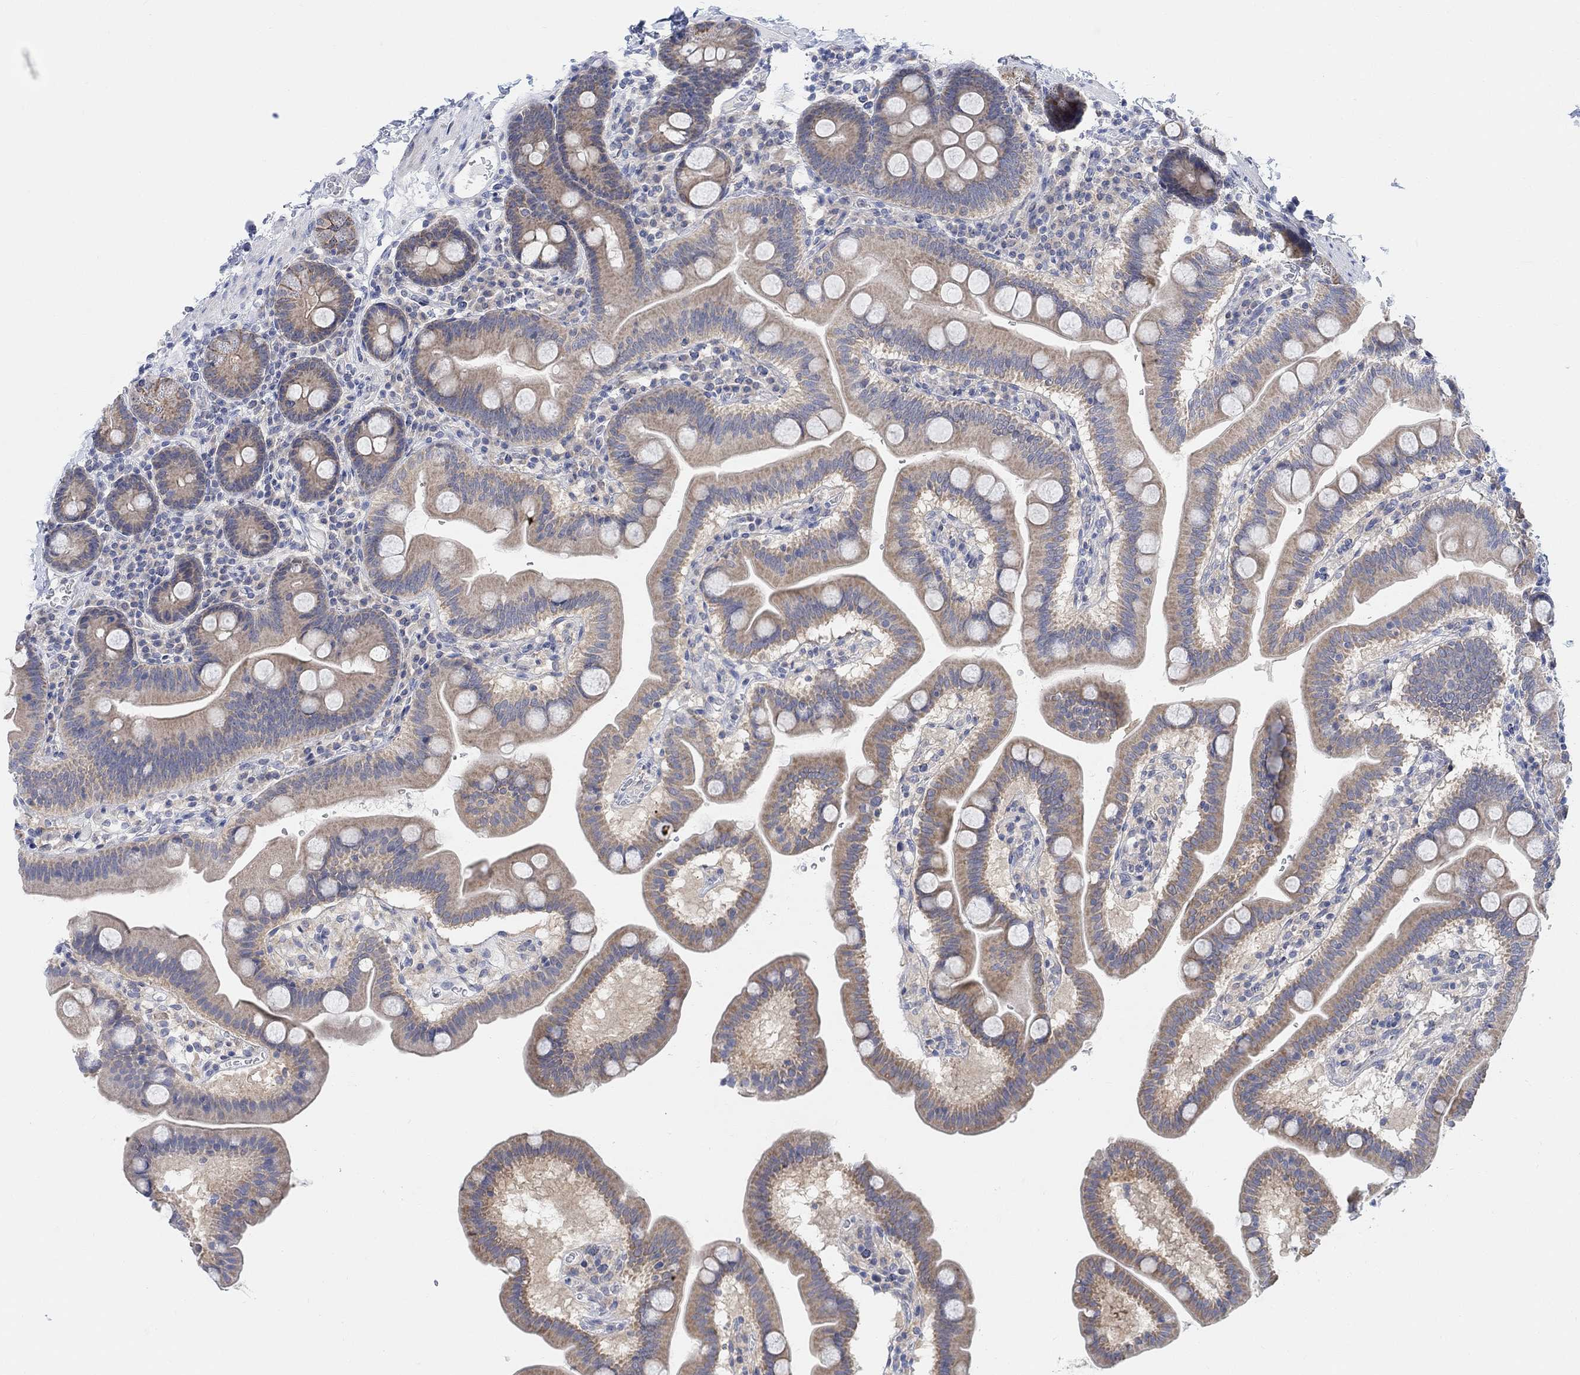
{"staining": {"intensity": "weak", "quantity": "25%-75%", "location": "cytoplasmic/membranous"}, "tissue": "duodenum", "cell_type": "Glandular cells", "image_type": "normal", "snomed": [{"axis": "morphology", "description": "Normal tissue, NOS"}, {"axis": "topography", "description": "Duodenum"}], "caption": "This micrograph demonstrates IHC staining of benign duodenum, with low weak cytoplasmic/membranous positivity in approximately 25%-75% of glandular cells.", "gene": "RIMS1", "patient": {"sex": "male", "age": 59}}